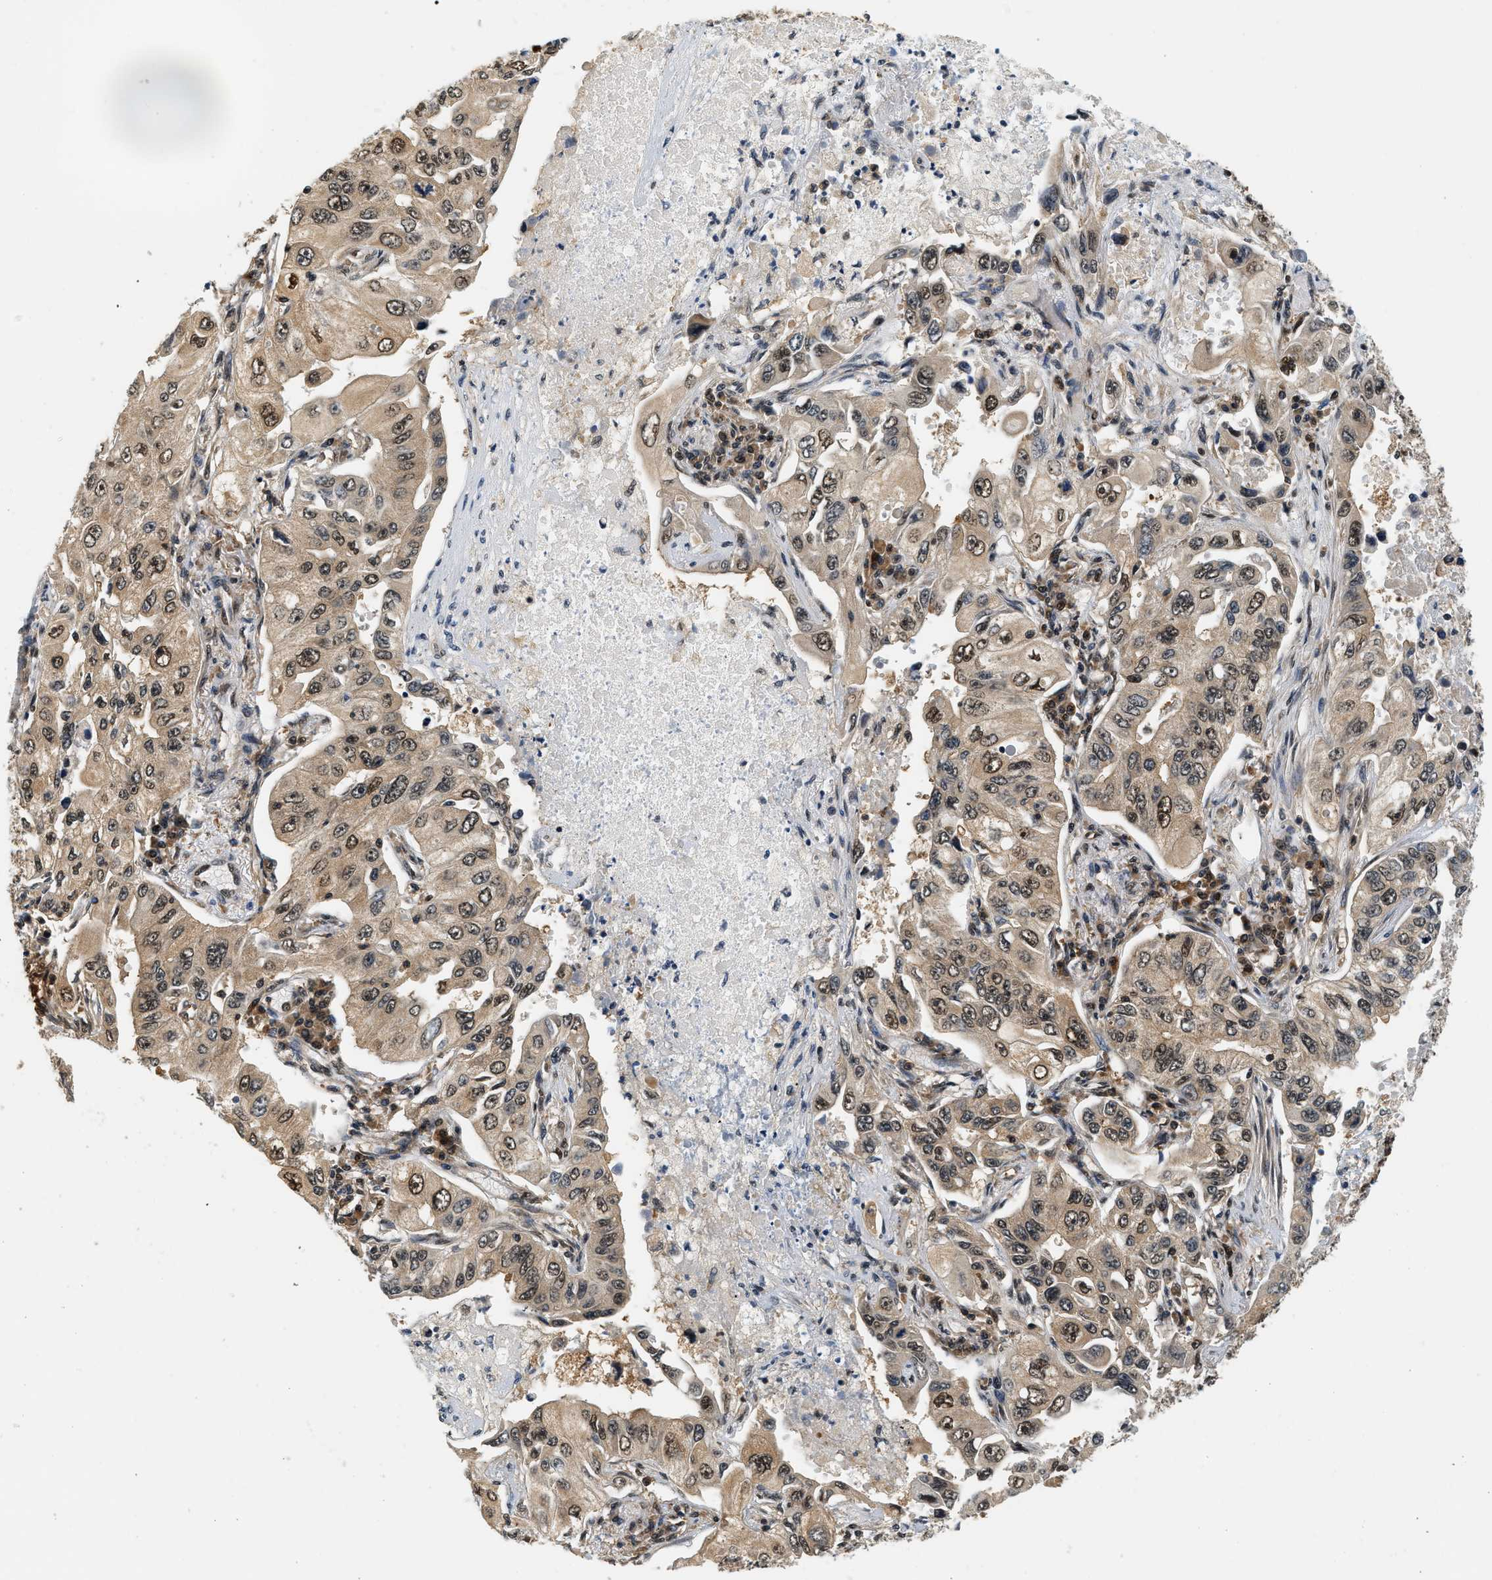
{"staining": {"intensity": "moderate", "quantity": ">75%", "location": "cytoplasmic/membranous,nuclear"}, "tissue": "lung cancer", "cell_type": "Tumor cells", "image_type": "cancer", "snomed": [{"axis": "morphology", "description": "Adenocarcinoma, NOS"}, {"axis": "topography", "description": "Lung"}], "caption": "Lung cancer stained with DAB immunohistochemistry (IHC) displays medium levels of moderate cytoplasmic/membranous and nuclear positivity in approximately >75% of tumor cells.", "gene": "PSMD3", "patient": {"sex": "male", "age": 84}}